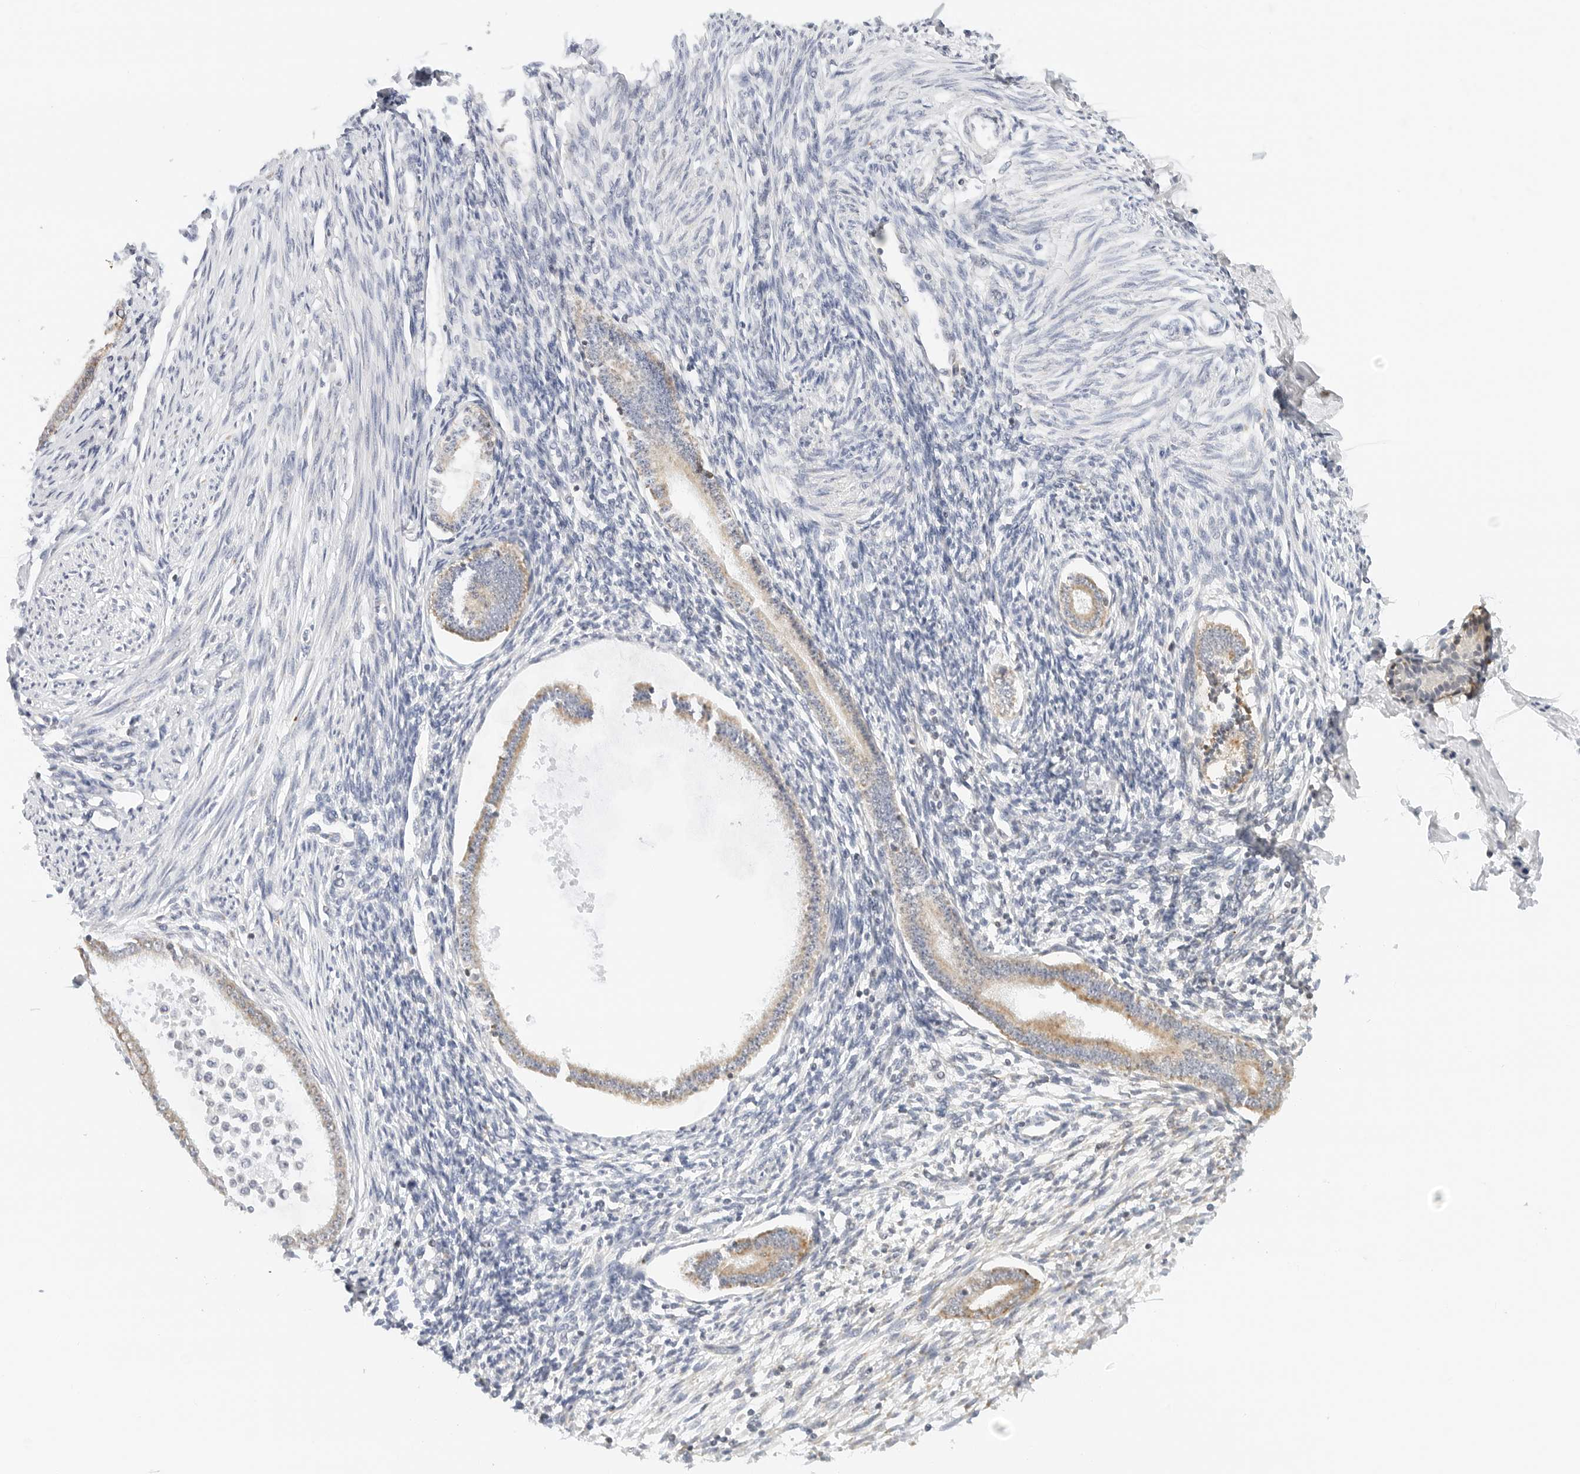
{"staining": {"intensity": "negative", "quantity": "none", "location": "none"}, "tissue": "endometrium", "cell_type": "Cells in endometrial stroma", "image_type": "normal", "snomed": [{"axis": "morphology", "description": "Normal tissue, NOS"}, {"axis": "topography", "description": "Endometrium"}], "caption": "Immunohistochemistry image of normal human endometrium stained for a protein (brown), which demonstrates no positivity in cells in endometrial stroma.", "gene": "ATL1", "patient": {"sex": "female", "age": 56}}